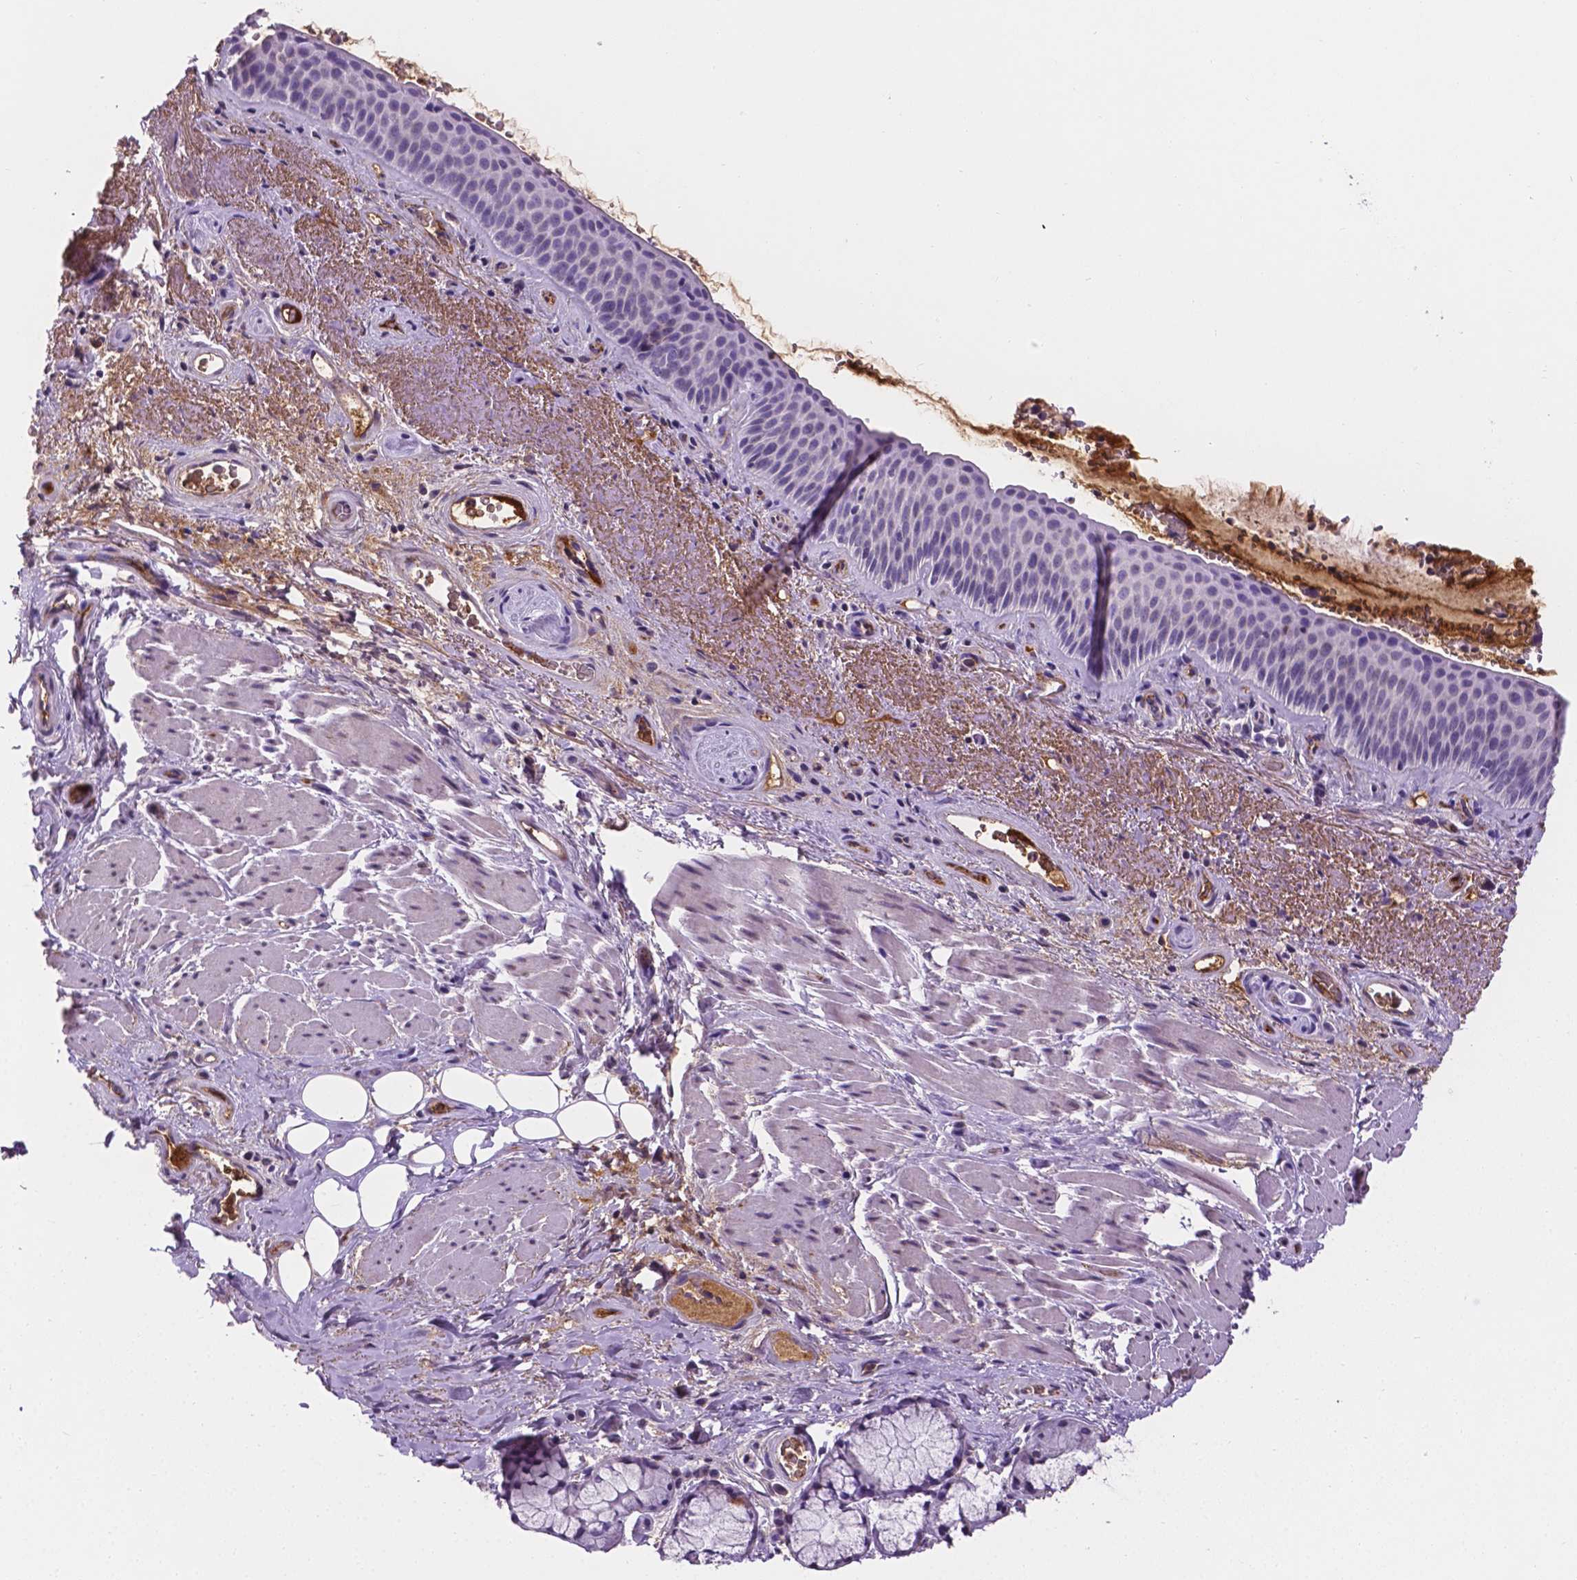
{"staining": {"intensity": "negative", "quantity": "none", "location": "none"}, "tissue": "bronchus", "cell_type": "Respiratory epithelial cells", "image_type": "normal", "snomed": [{"axis": "morphology", "description": "Normal tissue, NOS"}, {"axis": "topography", "description": "Bronchus"}], "caption": "IHC photomicrograph of unremarkable human bronchus stained for a protein (brown), which shows no positivity in respiratory epithelial cells. Nuclei are stained in blue.", "gene": "APOE", "patient": {"sex": "male", "age": 48}}